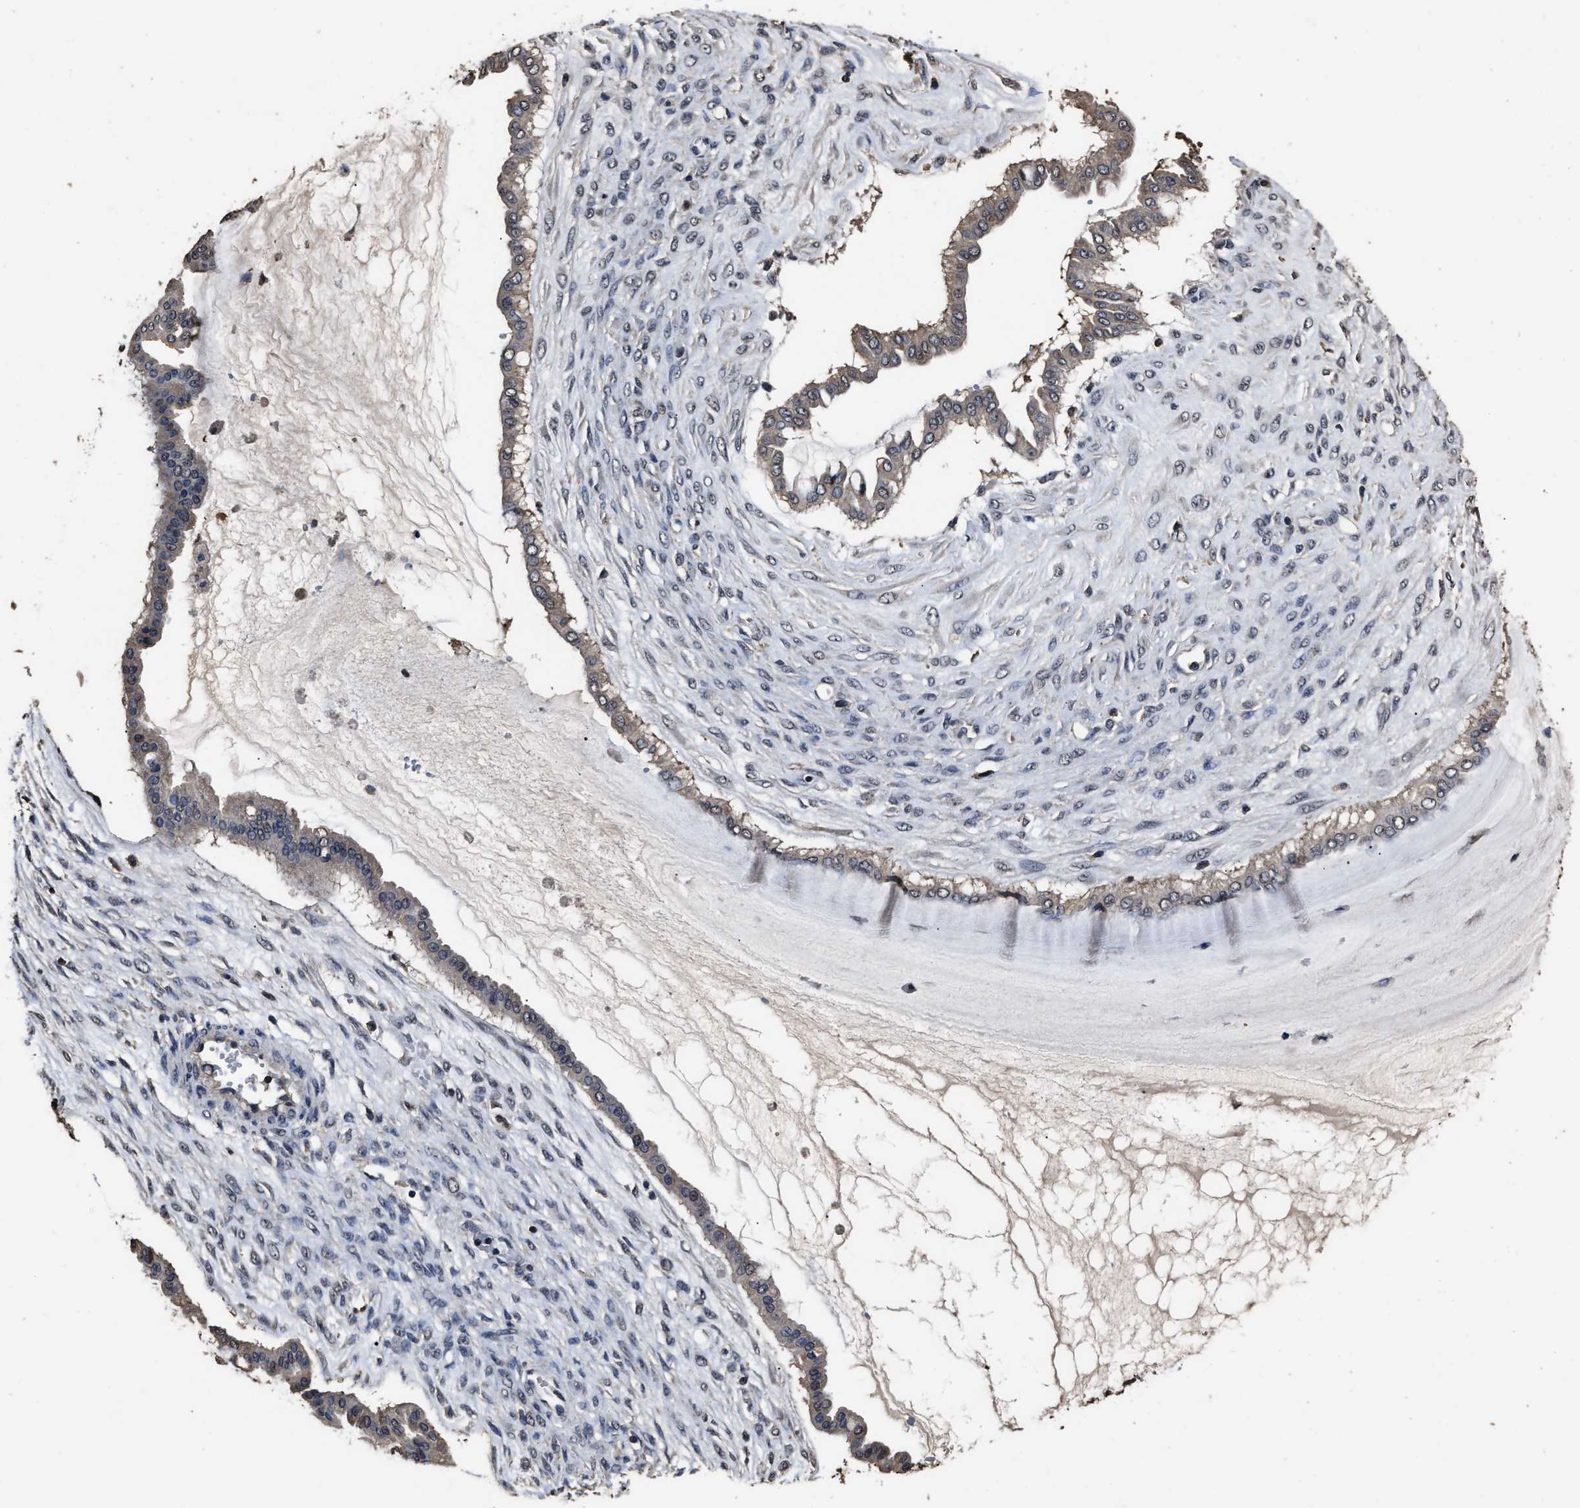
{"staining": {"intensity": "weak", "quantity": "25%-75%", "location": "cytoplasmic/membranous"}, "tissue": "ovarian cancer", "cell_type": "Tumor cells", "image_type": "cancer", "snomed": [{"axis": "morphology", "description": "Cystadenocarcinoma, mucinous, NOS"}, {"axis": "topography", "description": "Ovary"}], "caption": "A brown stain labels weak cytoplasmic/membranous positivity of a protein in ovarian mucinous cystadenocarcinoma tumor cells.", "gene": "RSBN1L", "patient": {"sex": "female", "age": 73}}